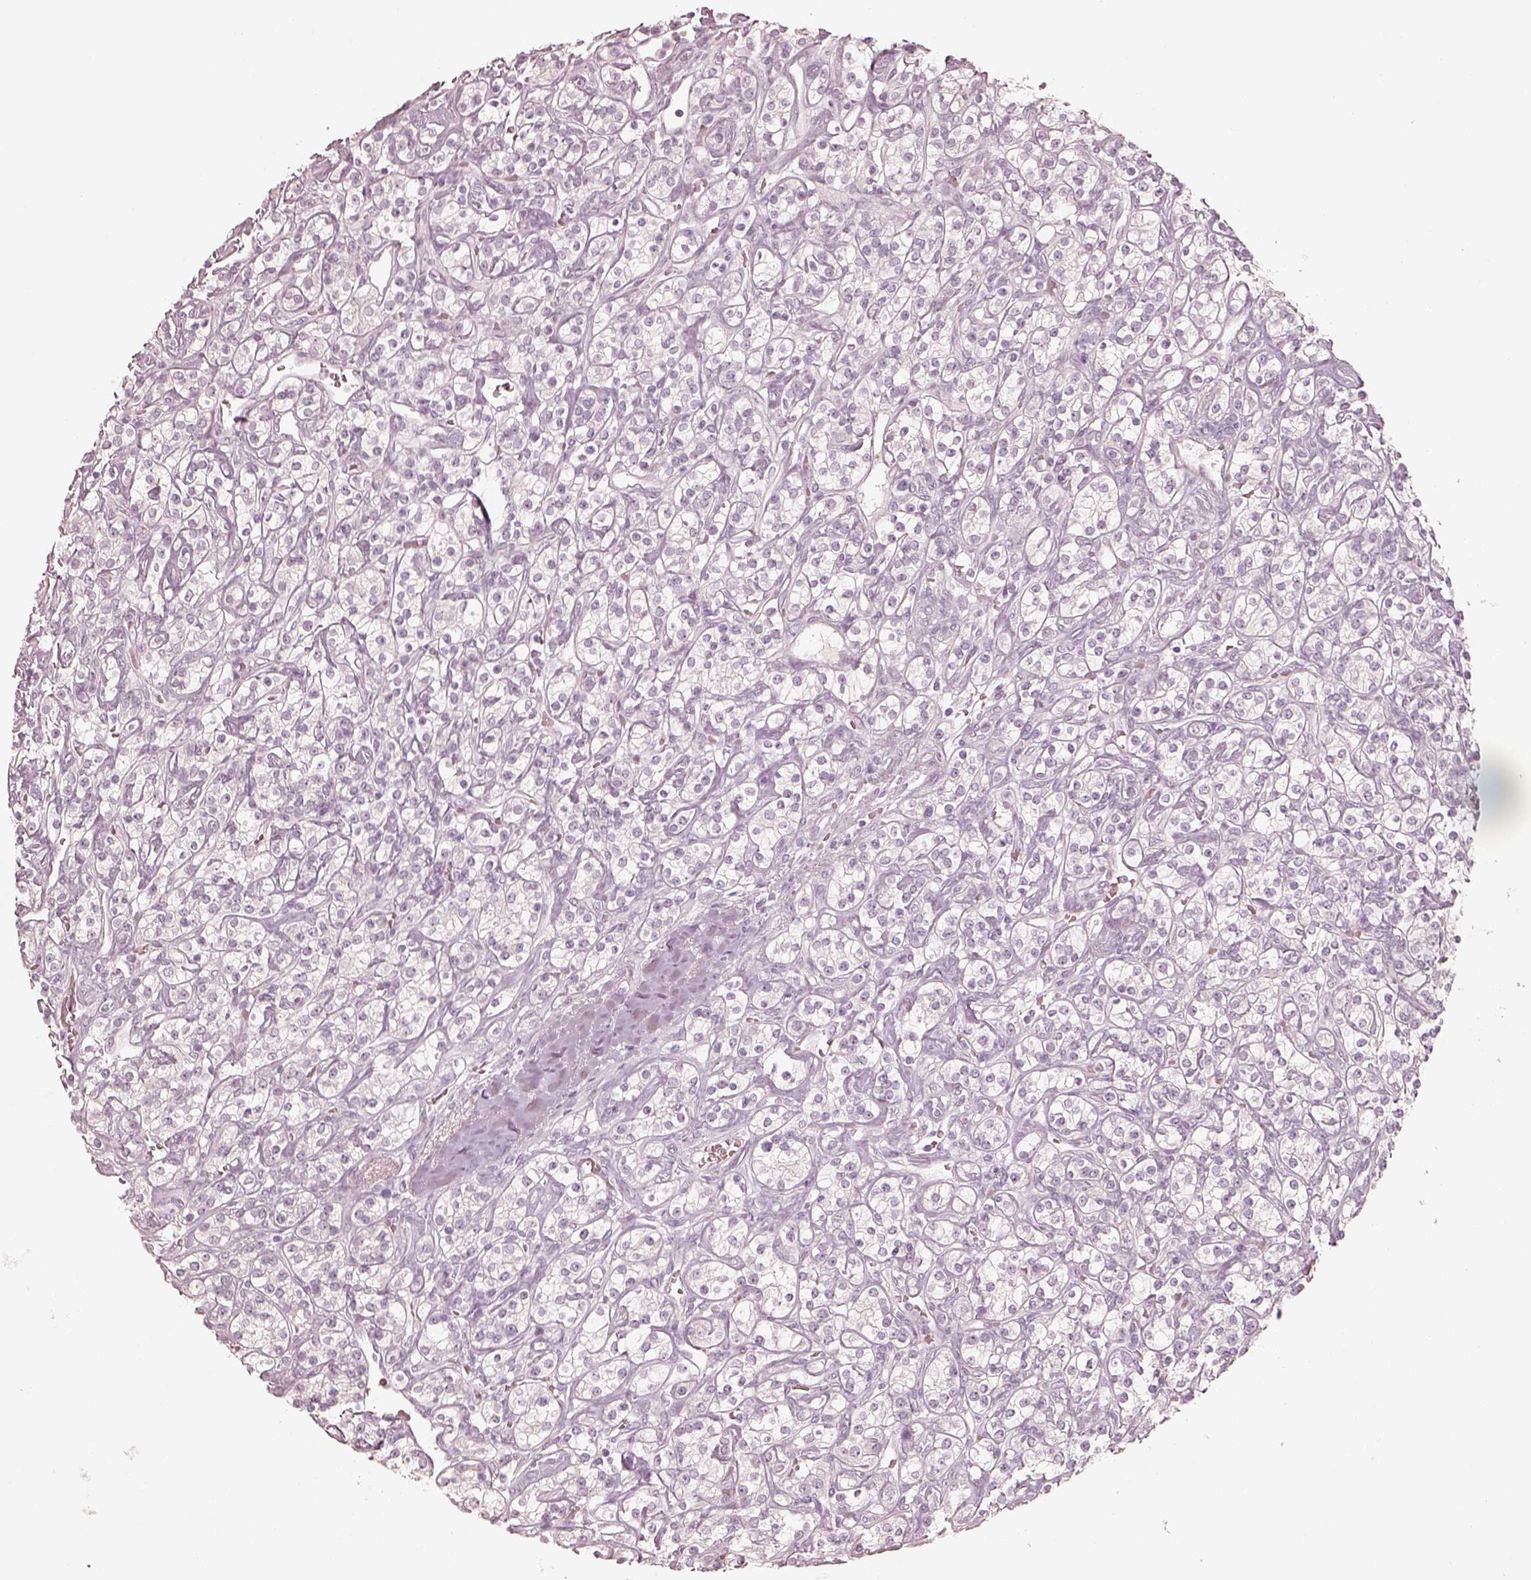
{"staining": {"intensity": "negative", "quantity": "none", "location": "none"}, "tissue": "renal cancer", "cell_type": "Tumor cells", "image_type": "cancer", "snomed": [{"axis": "morphology", "description": "Adenocarcinoma, NOS"}, {"axis": "topography", "description": "Kidney"}], "caption": "Renal adenocarcinoma stained for a protein using IHC displays no staining tumor cells.", "gene": "KRT82", "patient": {"sex": "male", "age": 77}}